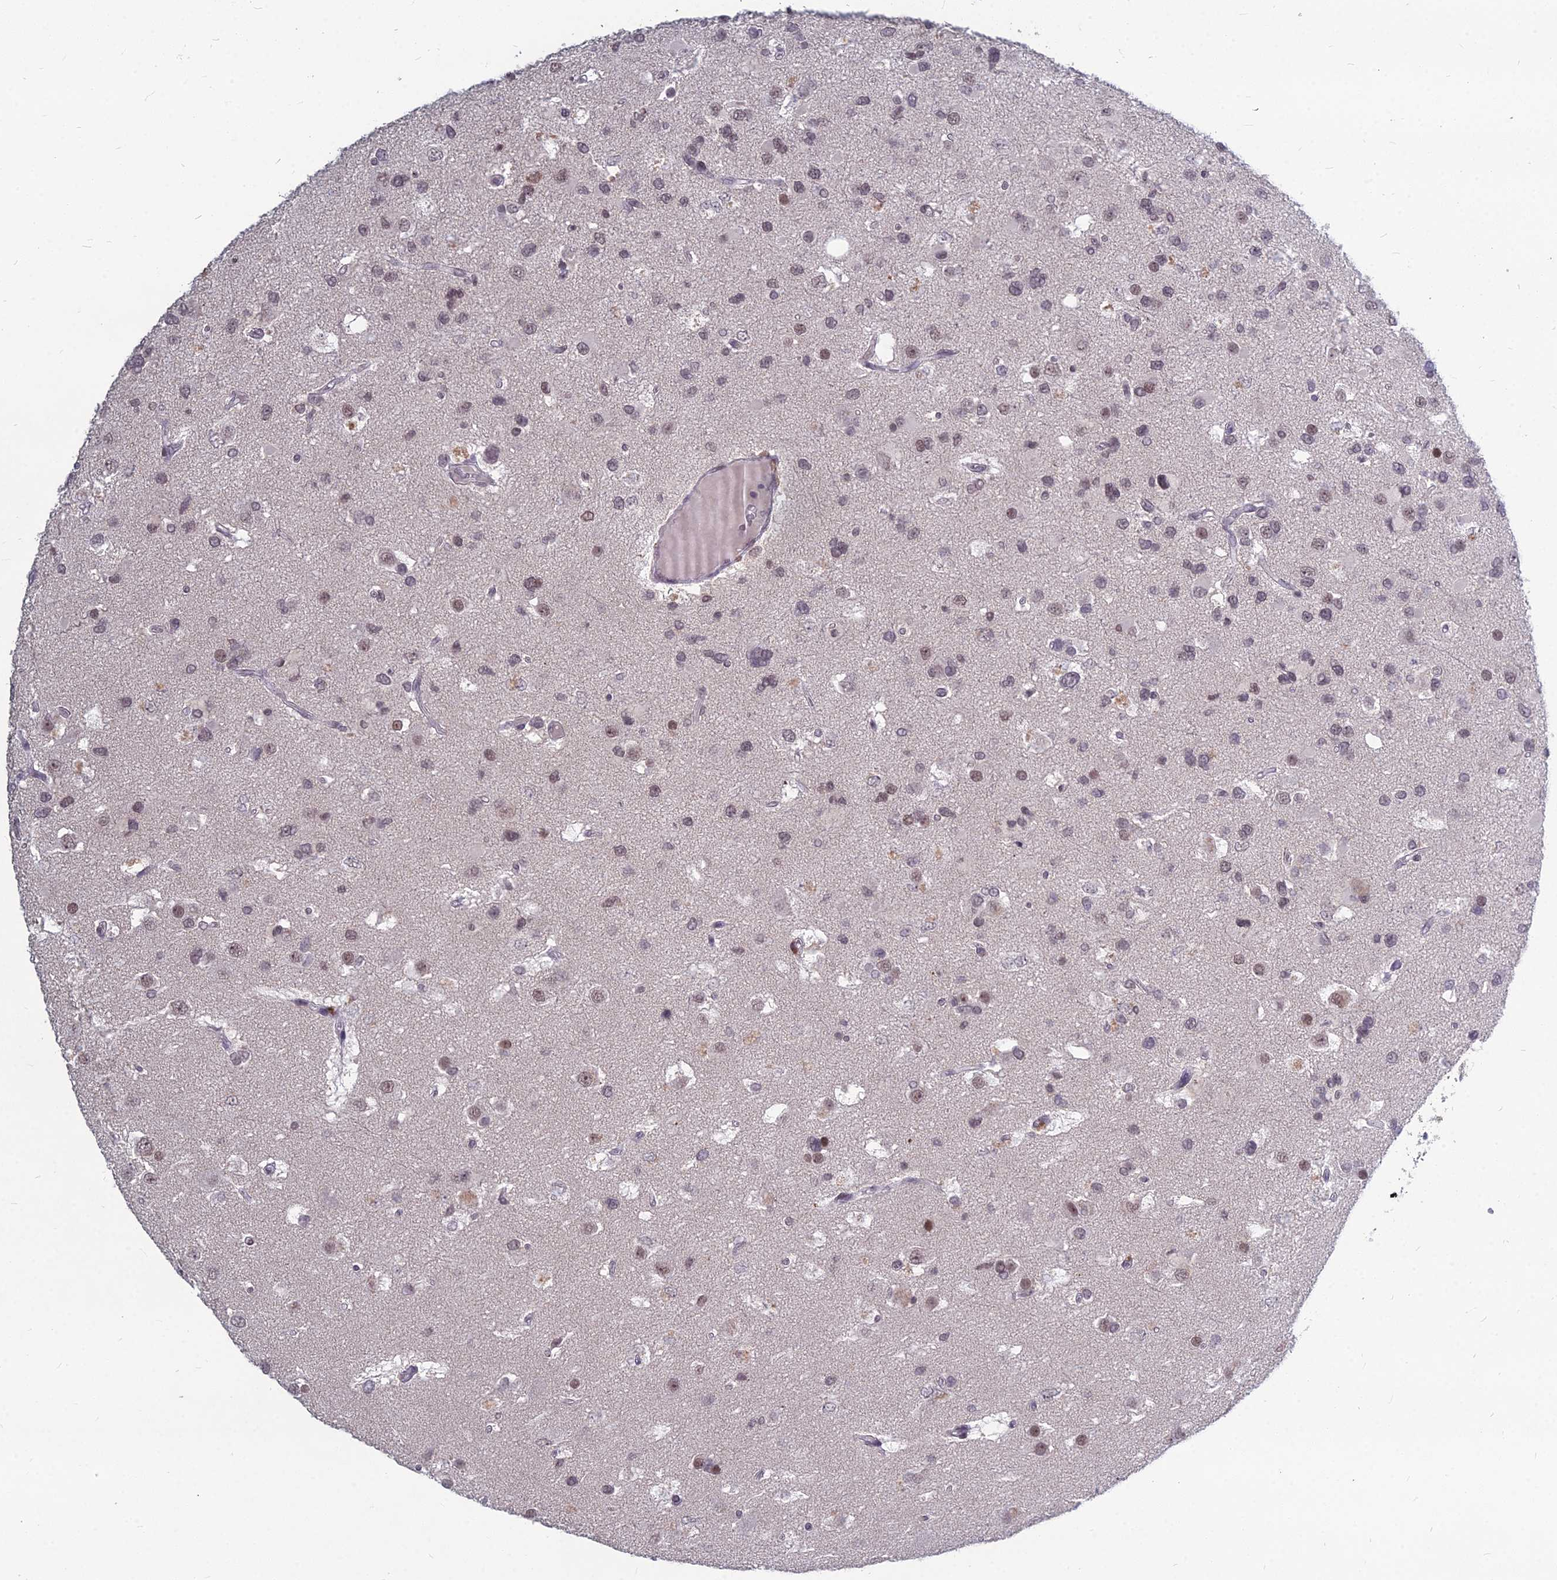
{"staining": {"intensity": "moderate", "quantity": "25%-75%", "location": "nuclear"}, "tissue": "glioma", "cell_type": "Tumor cells", "image_type": "cancer", "snomed": [{"axis": "morphology", "description": "Glioma, malignant, High grade"}, {"axis": "topography", "description": "Brain"}], "caption": "Glioma was stained to show a protein in brown. There is medium levels of moderate nuclear expression in approximately 25%-75% of tumor cells. The staining is performed using DAB (3,3'-diaminobenzidine) brown chromogen to label protein expression. The nuclei are counter-stained blue using hematoxylin.", "gene": "KAT7", "patient": {"sex": "male", "age": 53}}